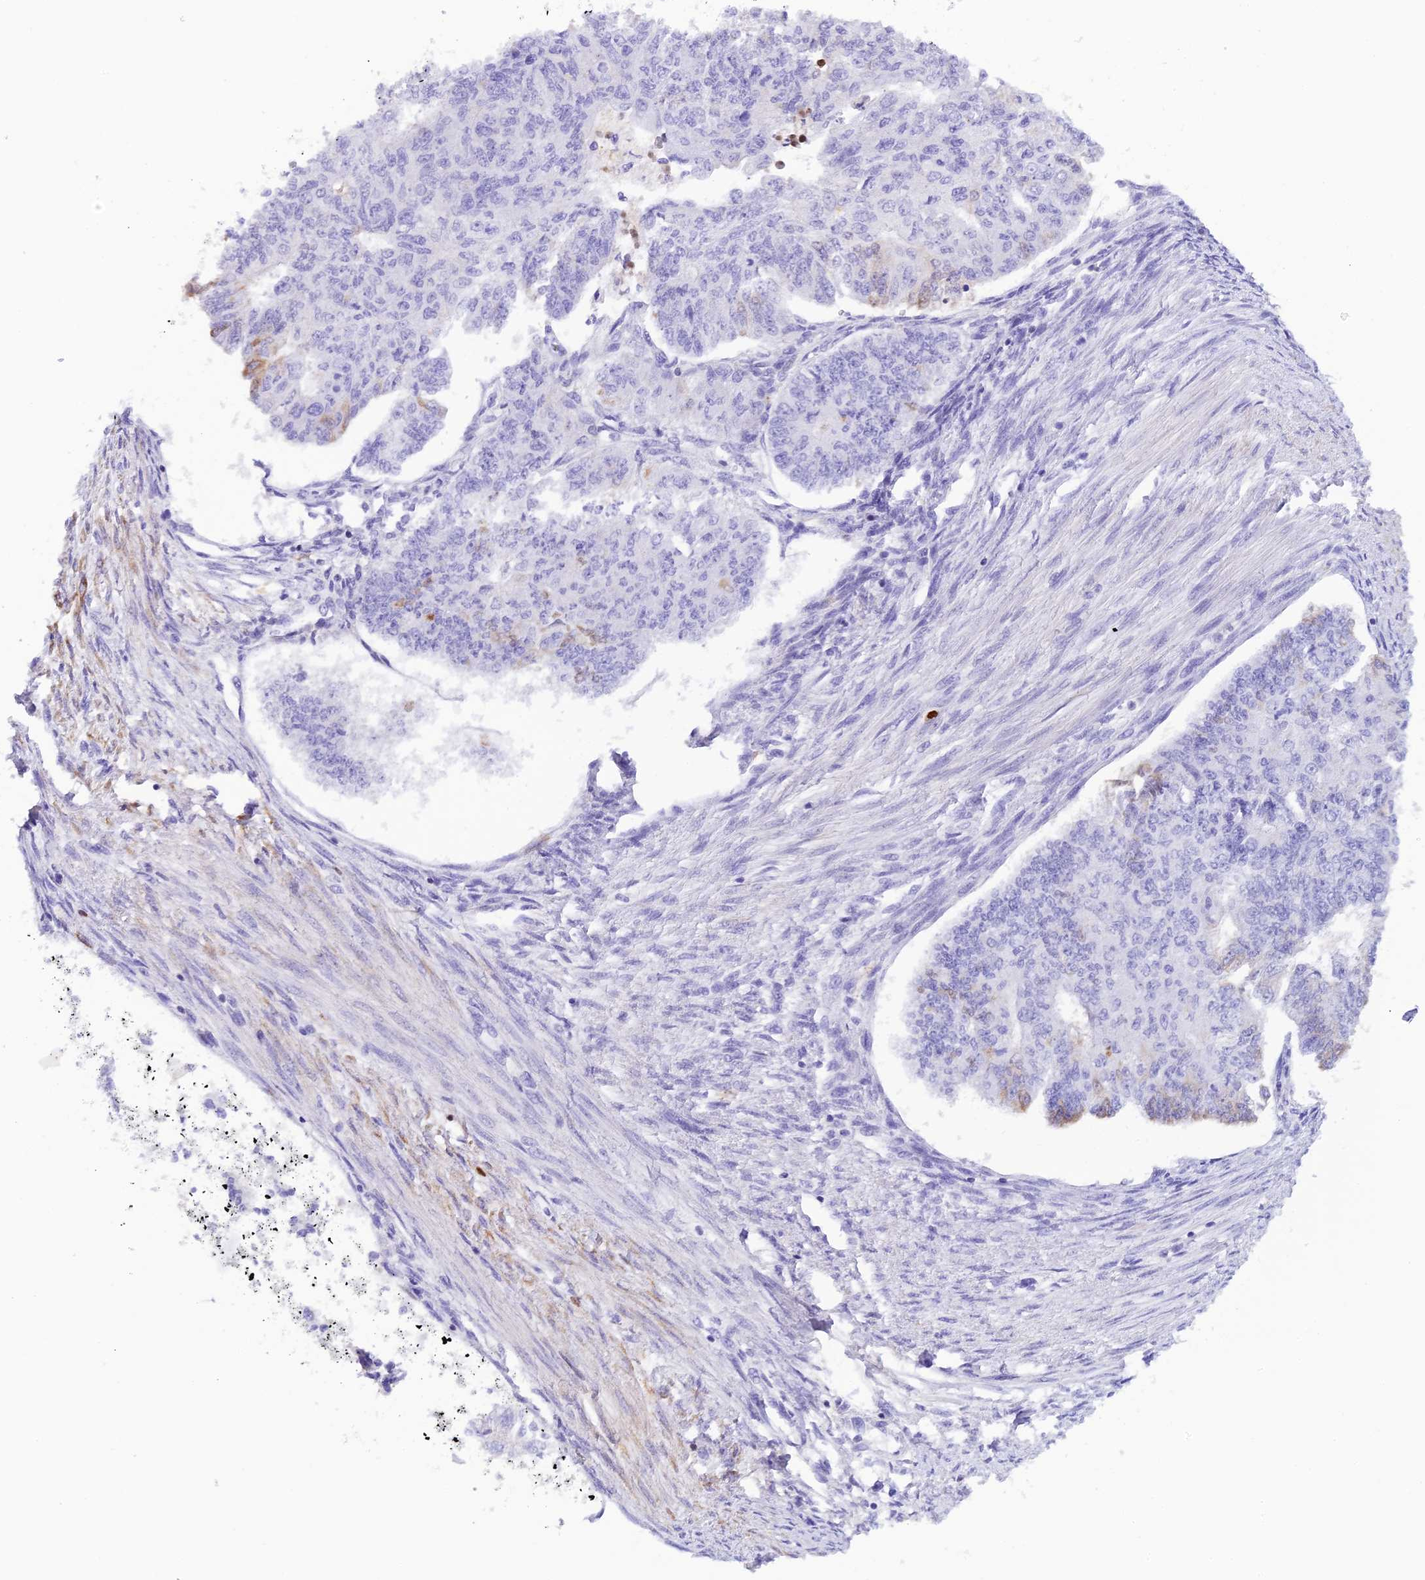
{"staining": {"intensity": "negative", "quantity": "none", "location": "none"}, "tissue": "endometrial cancer", "cell_type": "Tumor cells", "image_type": "cancer", "snomed": [{"axis": "morphology", "description": "Adenocarcinoma, NOS"}, {"axis": "topography", "description": "Endometrium"}], "caption": "A histopathology image of human adenocarcinoma (endometrial) is negative for staining in tumor cells. (DAB (3,3'-diaminobenzidine) IHC, high magnification).", "gene": "C12orf29", "patient": {"sex": "female", "age": 32}}